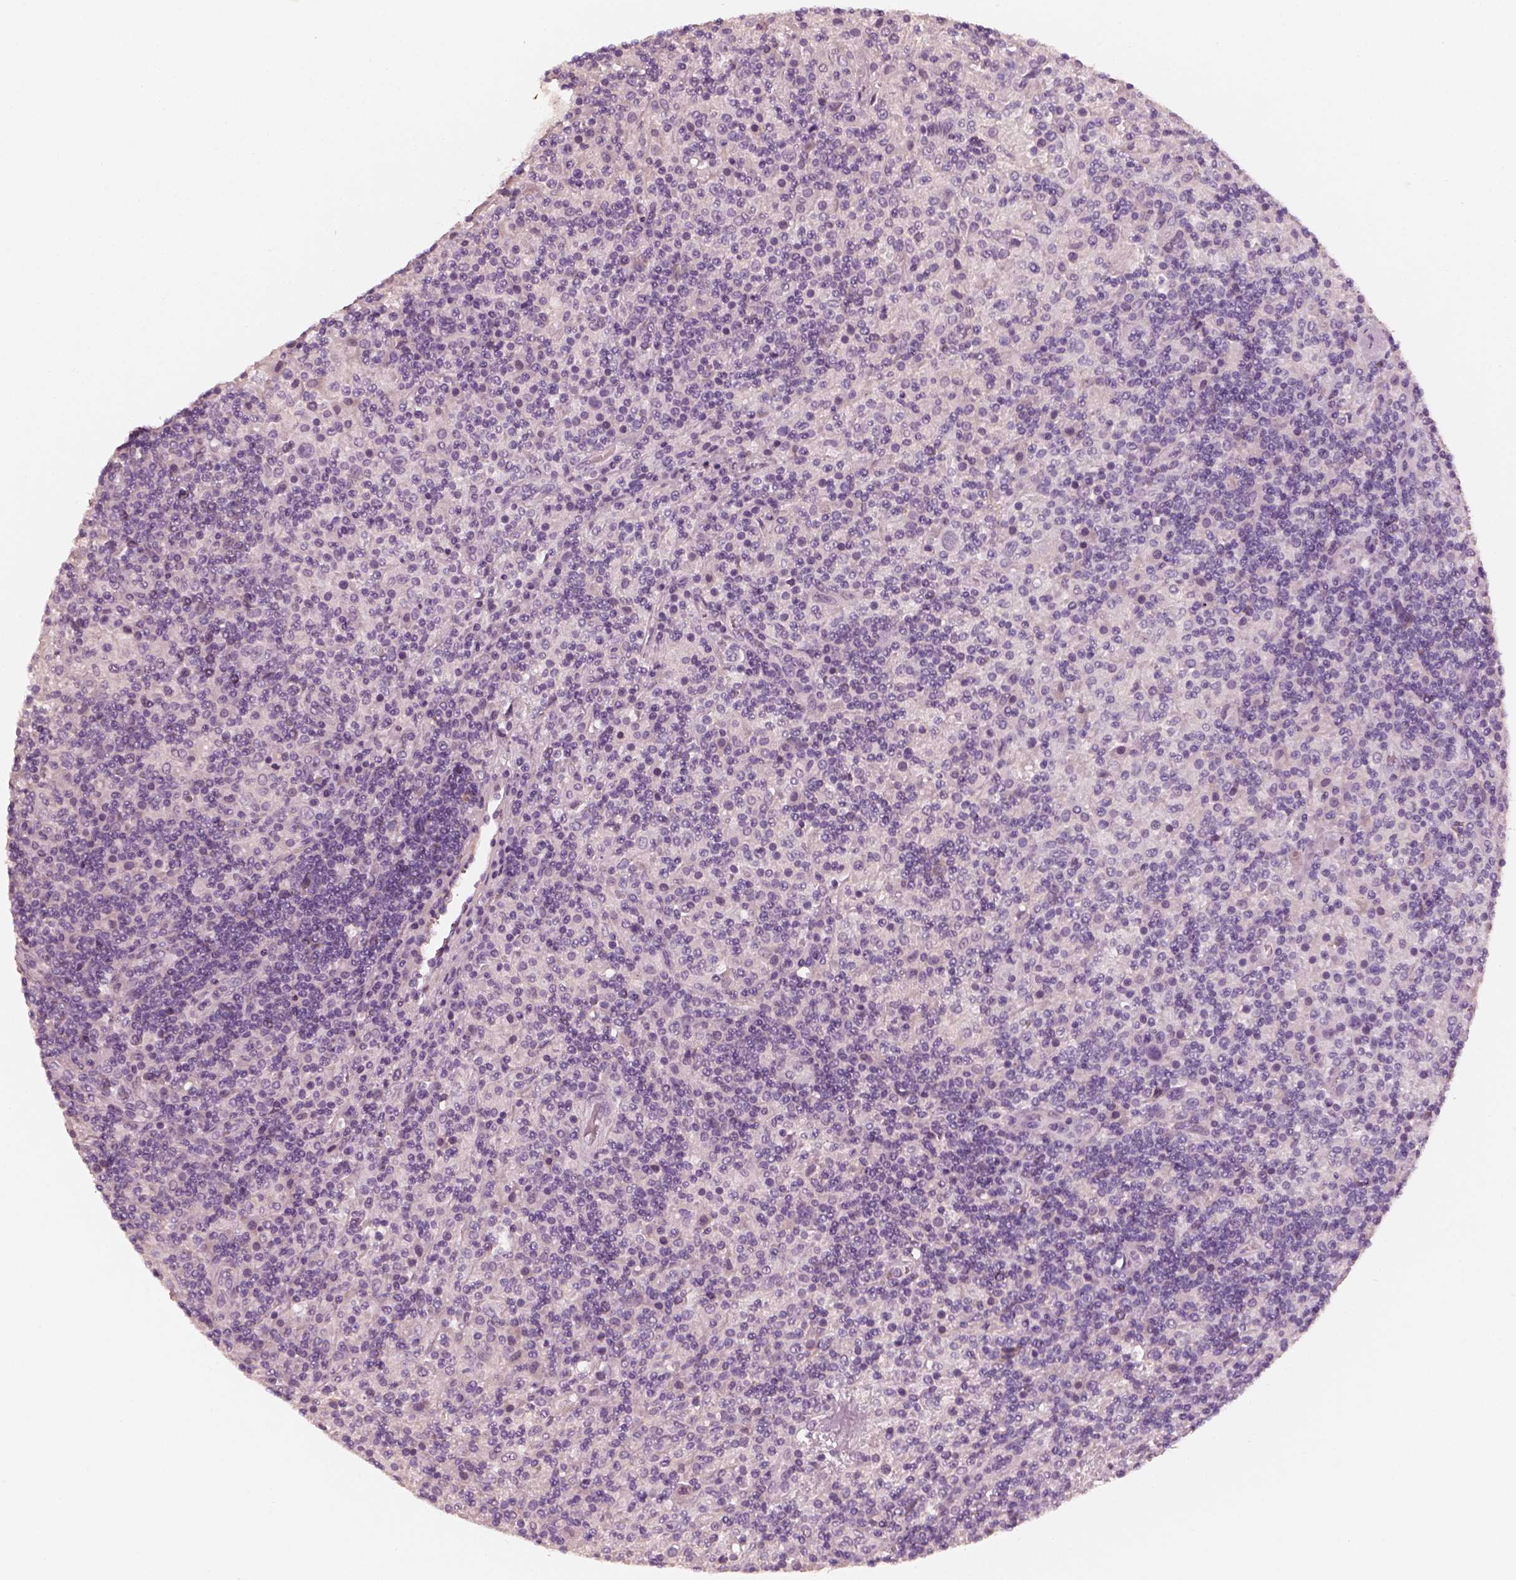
{"staining": {"intensity": "negative", "quantity": "none", "location": "none"}, "tissue": "lymphoma", "cell_type": "Tumor cells", "image_type": "cancer", "snomed": [{"axis": "morphology", "description": "Hodgkin's disease, NOS"}, {"axis": "topography", "description": "Lymph node"}], "caption": "A high-resolution image shows IHC staining of Hodgkin's disease, which shows no significant expression in tumor cells.", "gene": "RS1", "patient": {"sex": "male", "age": 70}}